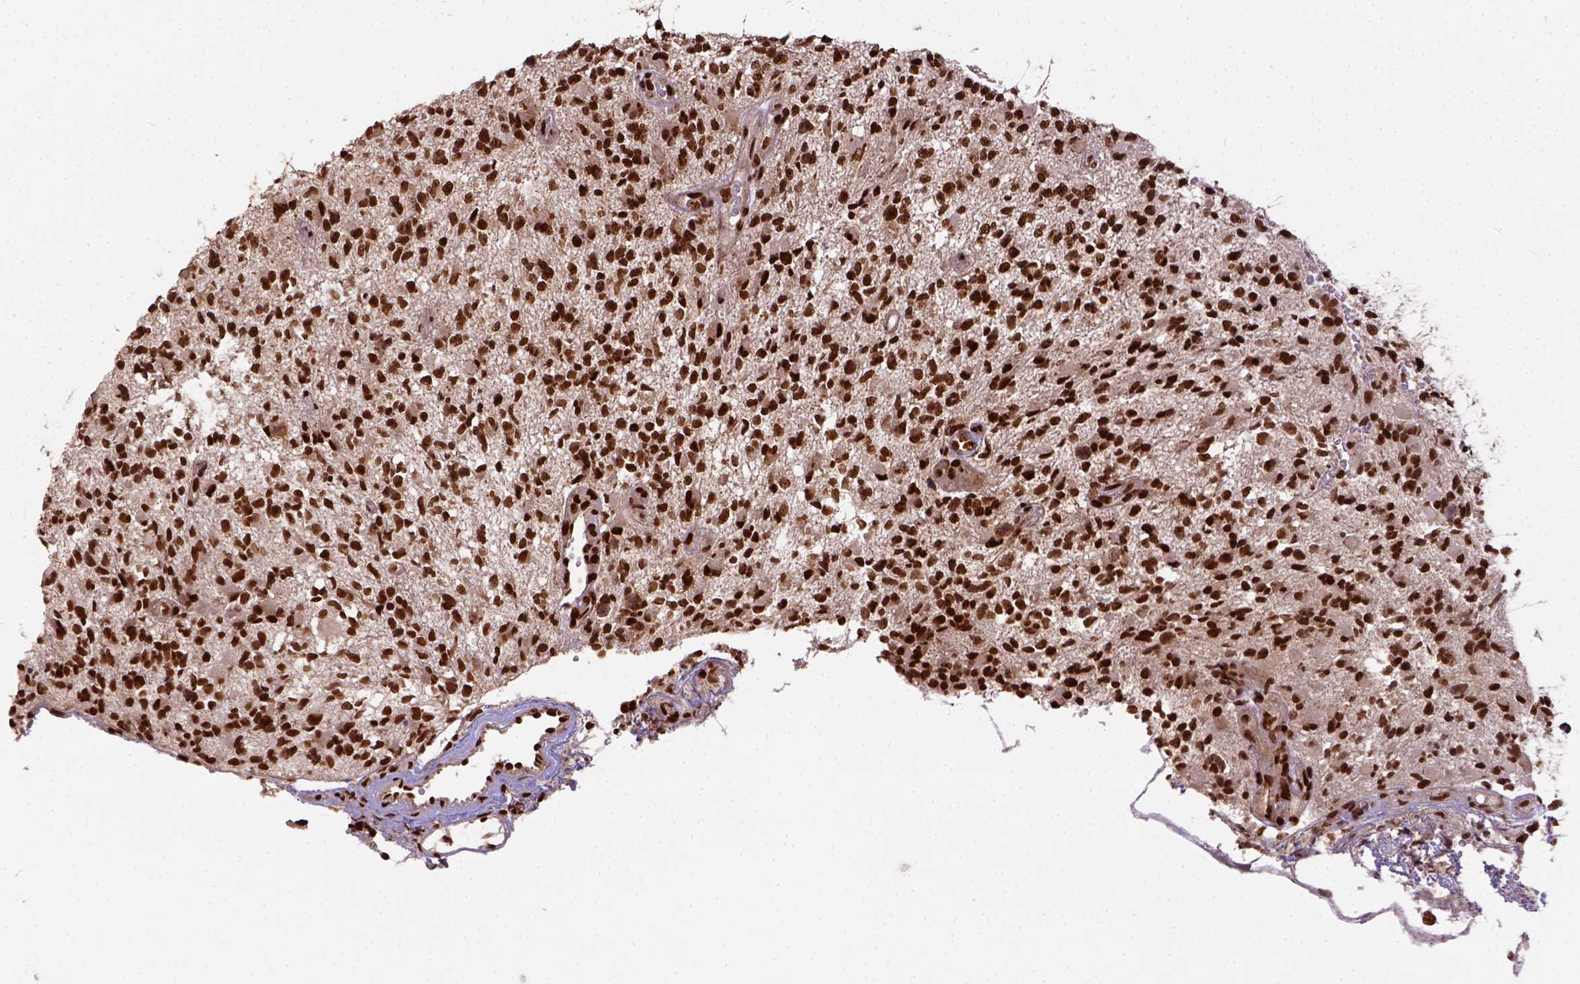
{"staining": {"intensity": "strong", "quantity": ">75%", "location": "nuclear"}, "tissue": "glioma", "cell_type": "Tumor cells", "image_type": "cancer", "snomed": [{"axis": "morphology", "description": "Glioma, malignant, High grade"}, {"axis": "topography", "description": "Brain"}], "caption": "Protein staining demonstrates strong nuclear staining in approximately >75% of tumor cells in malignant glioma (high-grade).", "gene": "NACC1", "patient": {"sex": "female", "age": 63}}